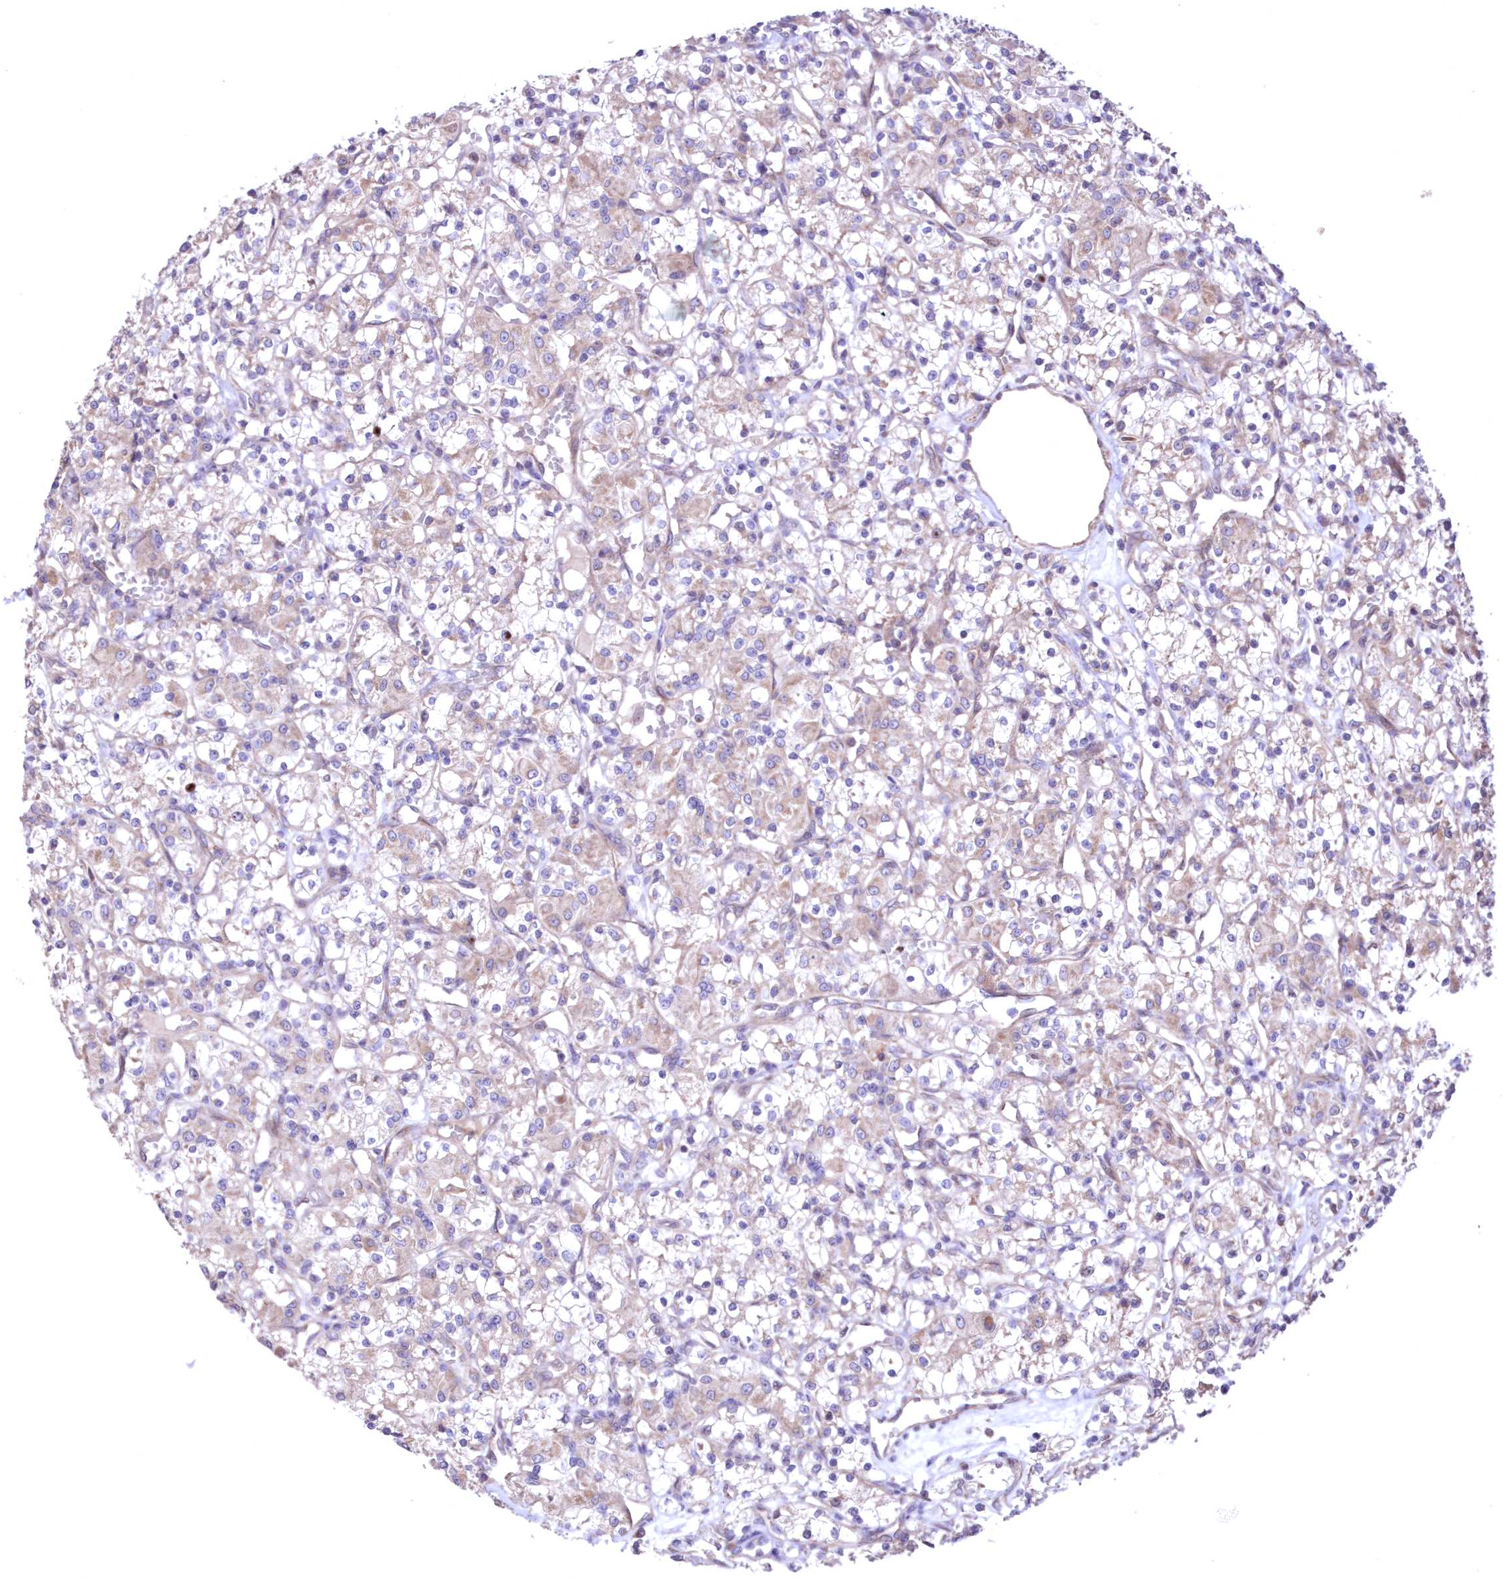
{"staining": {"intensity": "weak", "quantity": "25%-75%", "location": "cytoplasmic/membranous"}, "tissue": "renal cancer", "cell_type": "Tumor cells", "image_type": "cancer", "snomed": [{"axis": "morphology", "description": "Adenocarcinoma, NOS"}, {"axis": "topography", "description": "Kidney"}], "caption": "Brown immunohistochemical staining in adenocarcinoma (renal) reveals weak cytoplasmic/membranous positivity in about 25%-75% of tumor cells. (brown staining indicates protein expression, while blue staining denotes nuclei).", "gene": "MTRF1L", "patient": {"sex": "female", "age": 59}}